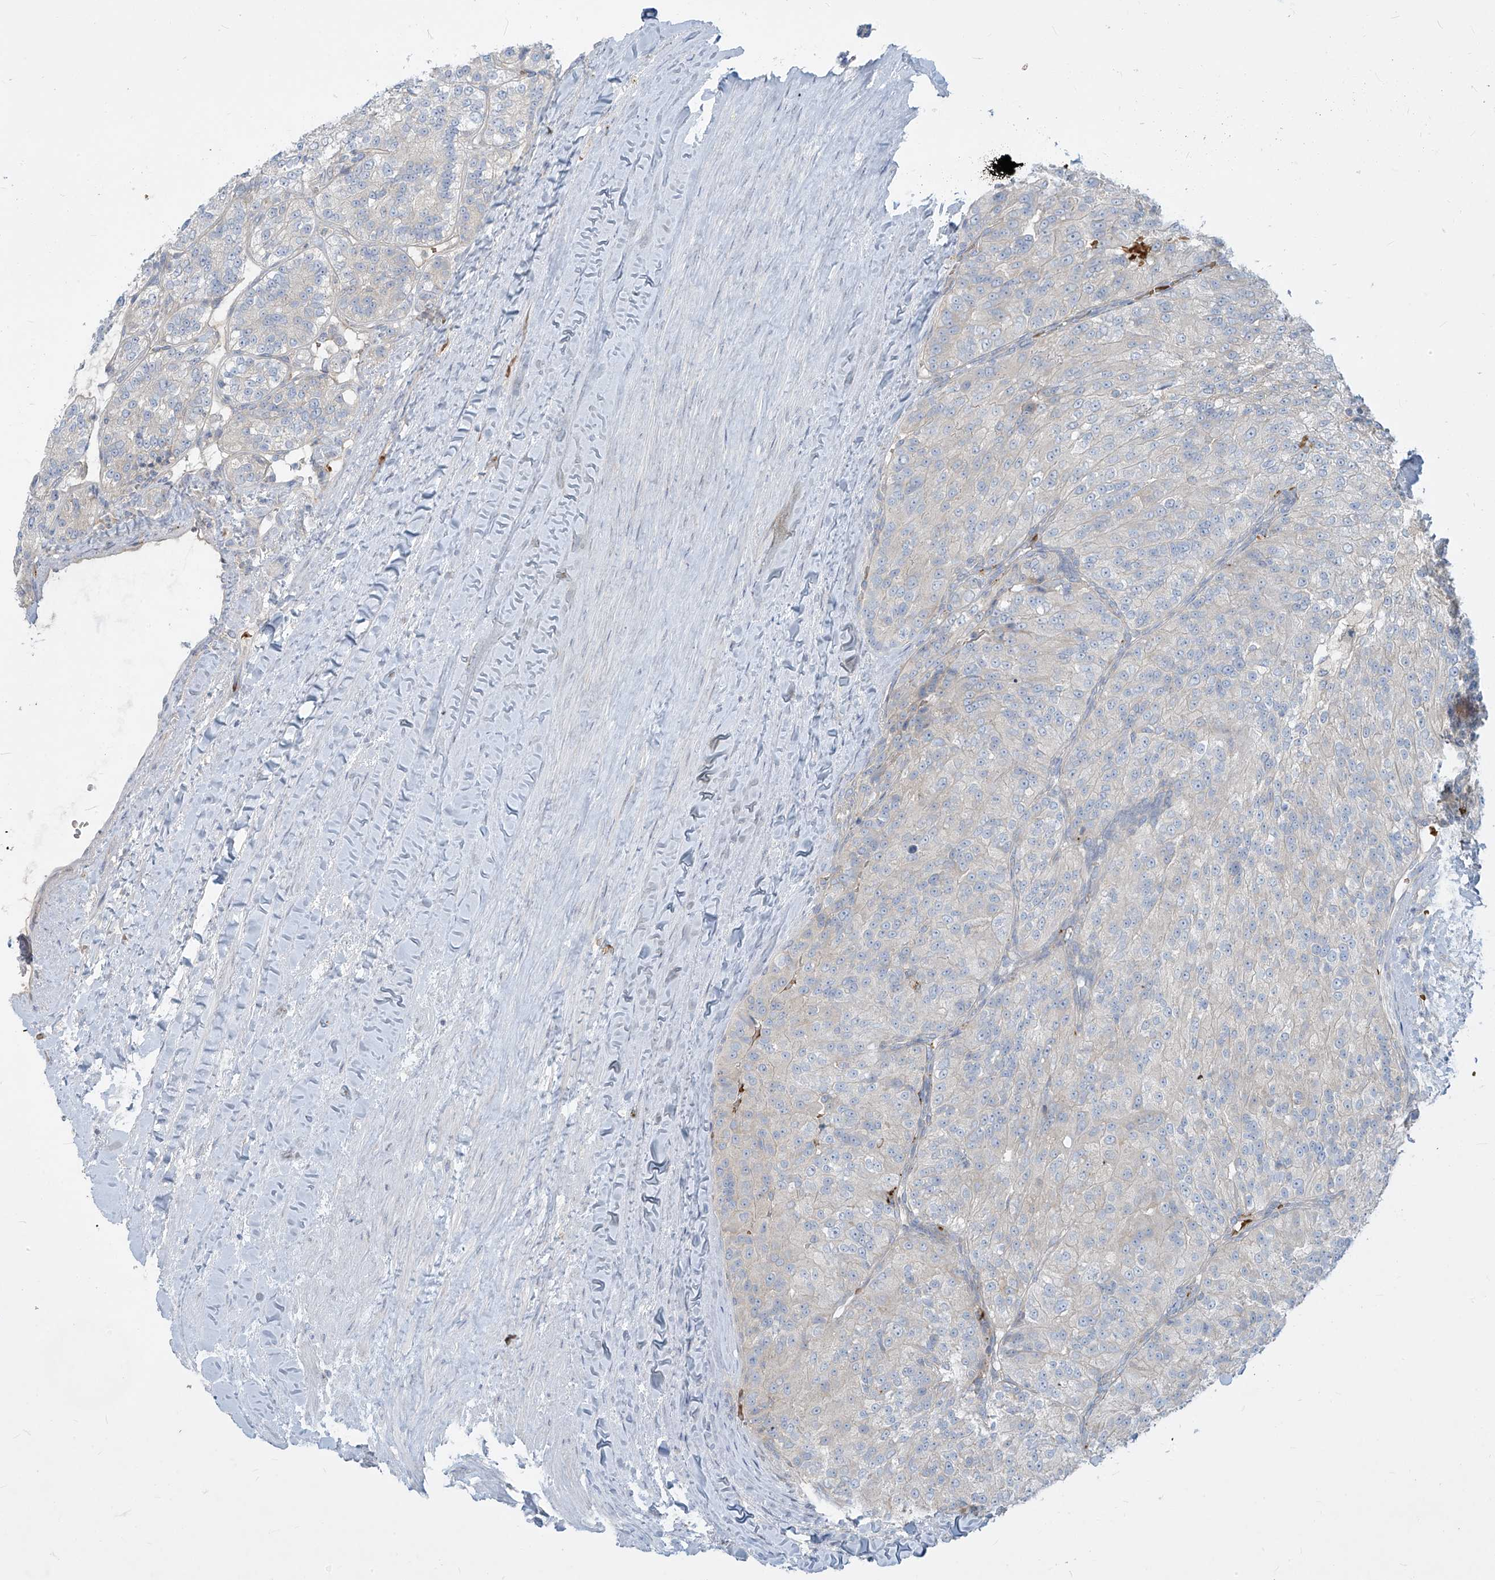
{"staining": {"intensity": "negative", "quantity": "none", "location": "none"}, "tissue": "renal cancer", "cell_type": "Tumor cells", "image_type": "cancer", "snomed": [{"axis": "morphology", "description": "Adenocarcinoma, NOS"}, {"axis": "topography", "description": "Kidney"}], "caption": "This histopathology image is of renal cancer stained with immunohistochemistry to label a protein in brown with the nuclei are counter-stained blue. There is no staining in tumor cells.", "gene": "DGKQ", "patient": {"sex": "female", "age": 63}}